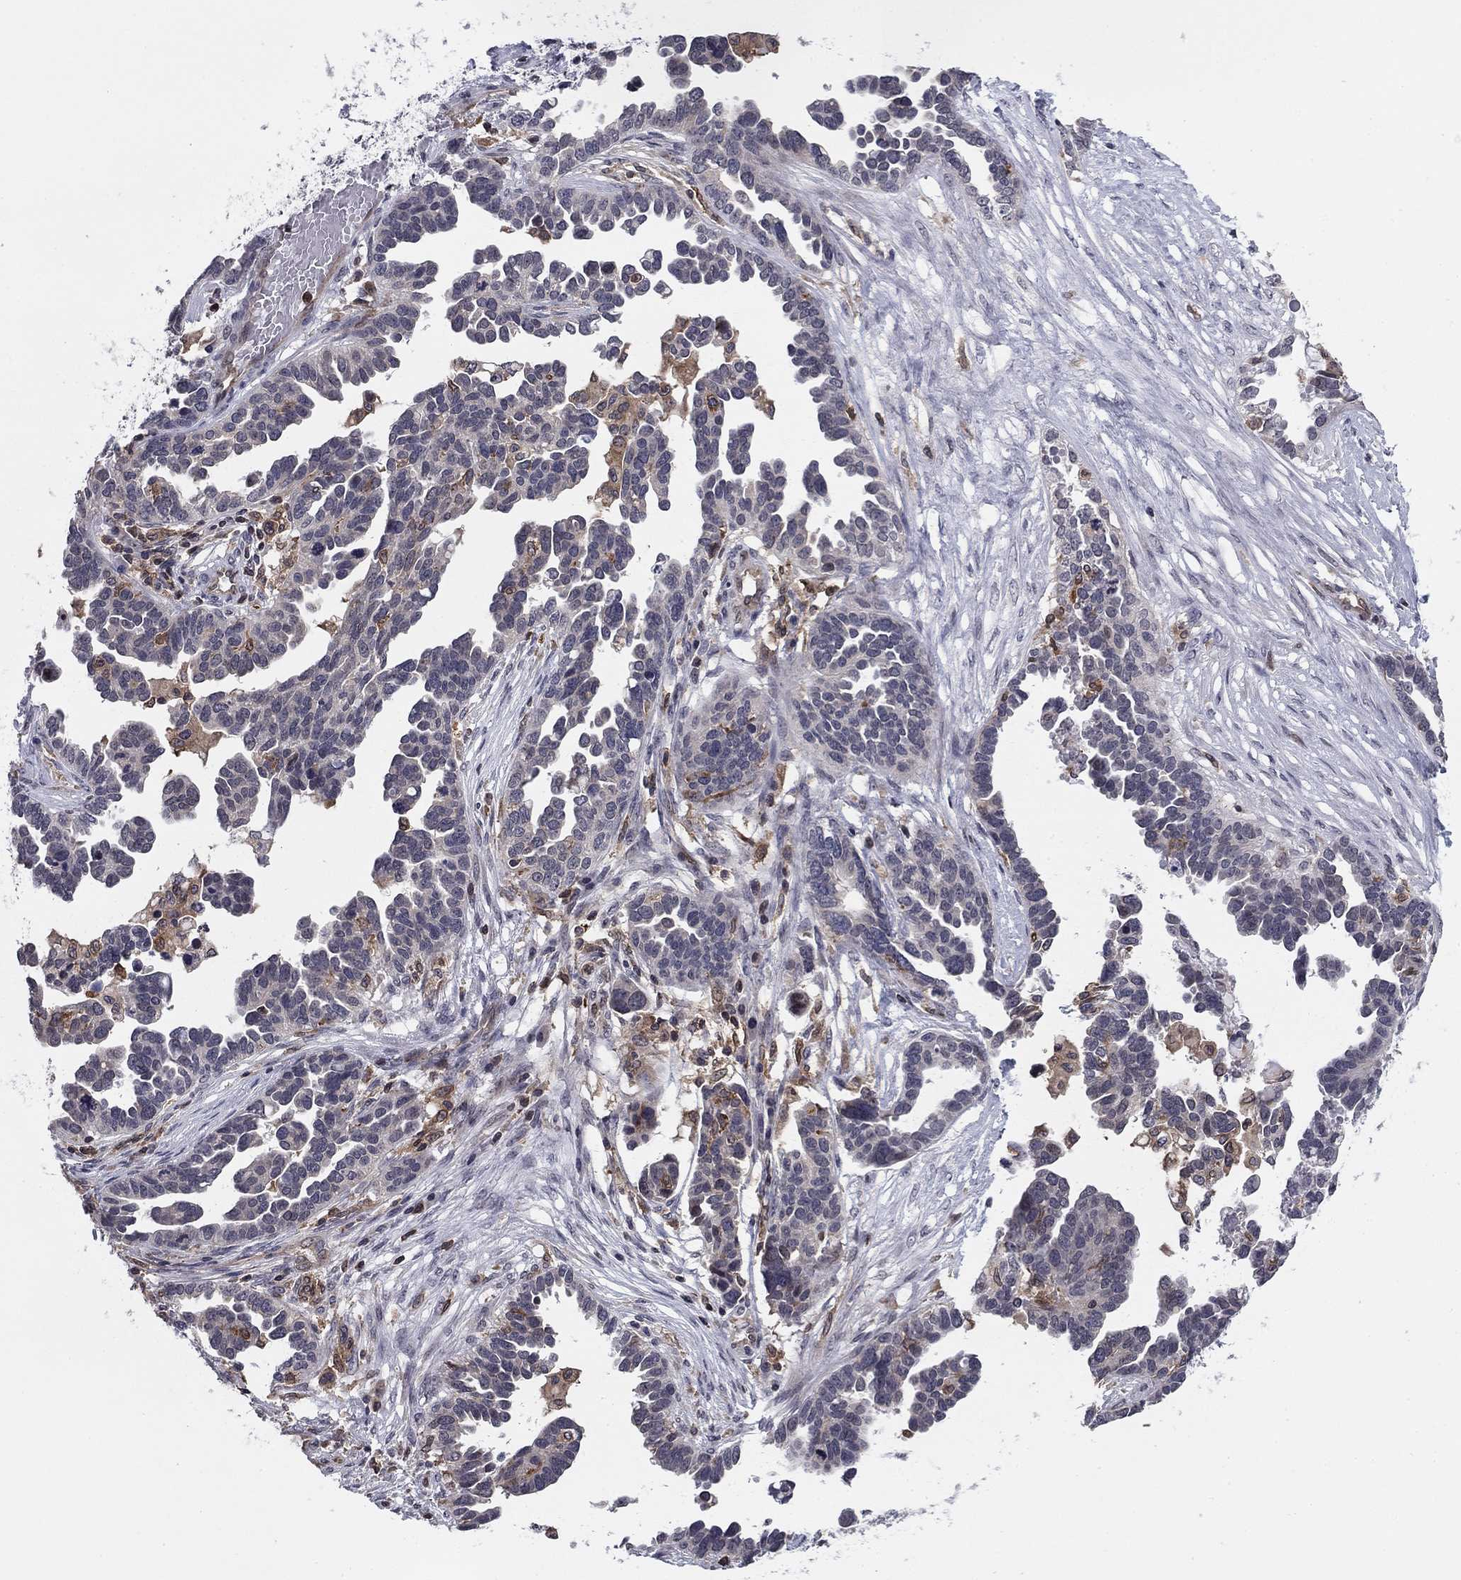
{"staining": {"intensity": "negative", "quantity": "none", "location": "none"}, "tissue": "ovarian cancer", "cell_type": "Tumor cells", "image_type": "cancer", "snomed": [{"axis": "morphology", "description": "Cystadenocarcinoma, serous, NOS"}, {"axis": "topography", "description": "Ovary"}], "caption": "Photomicrograph shows no protein staining in tumor cells of ovarian cancer (serous cystadenocarcinoma) tissue.", "gene": "PLCB2", "patient": {"sex": "female", "age": 54}}